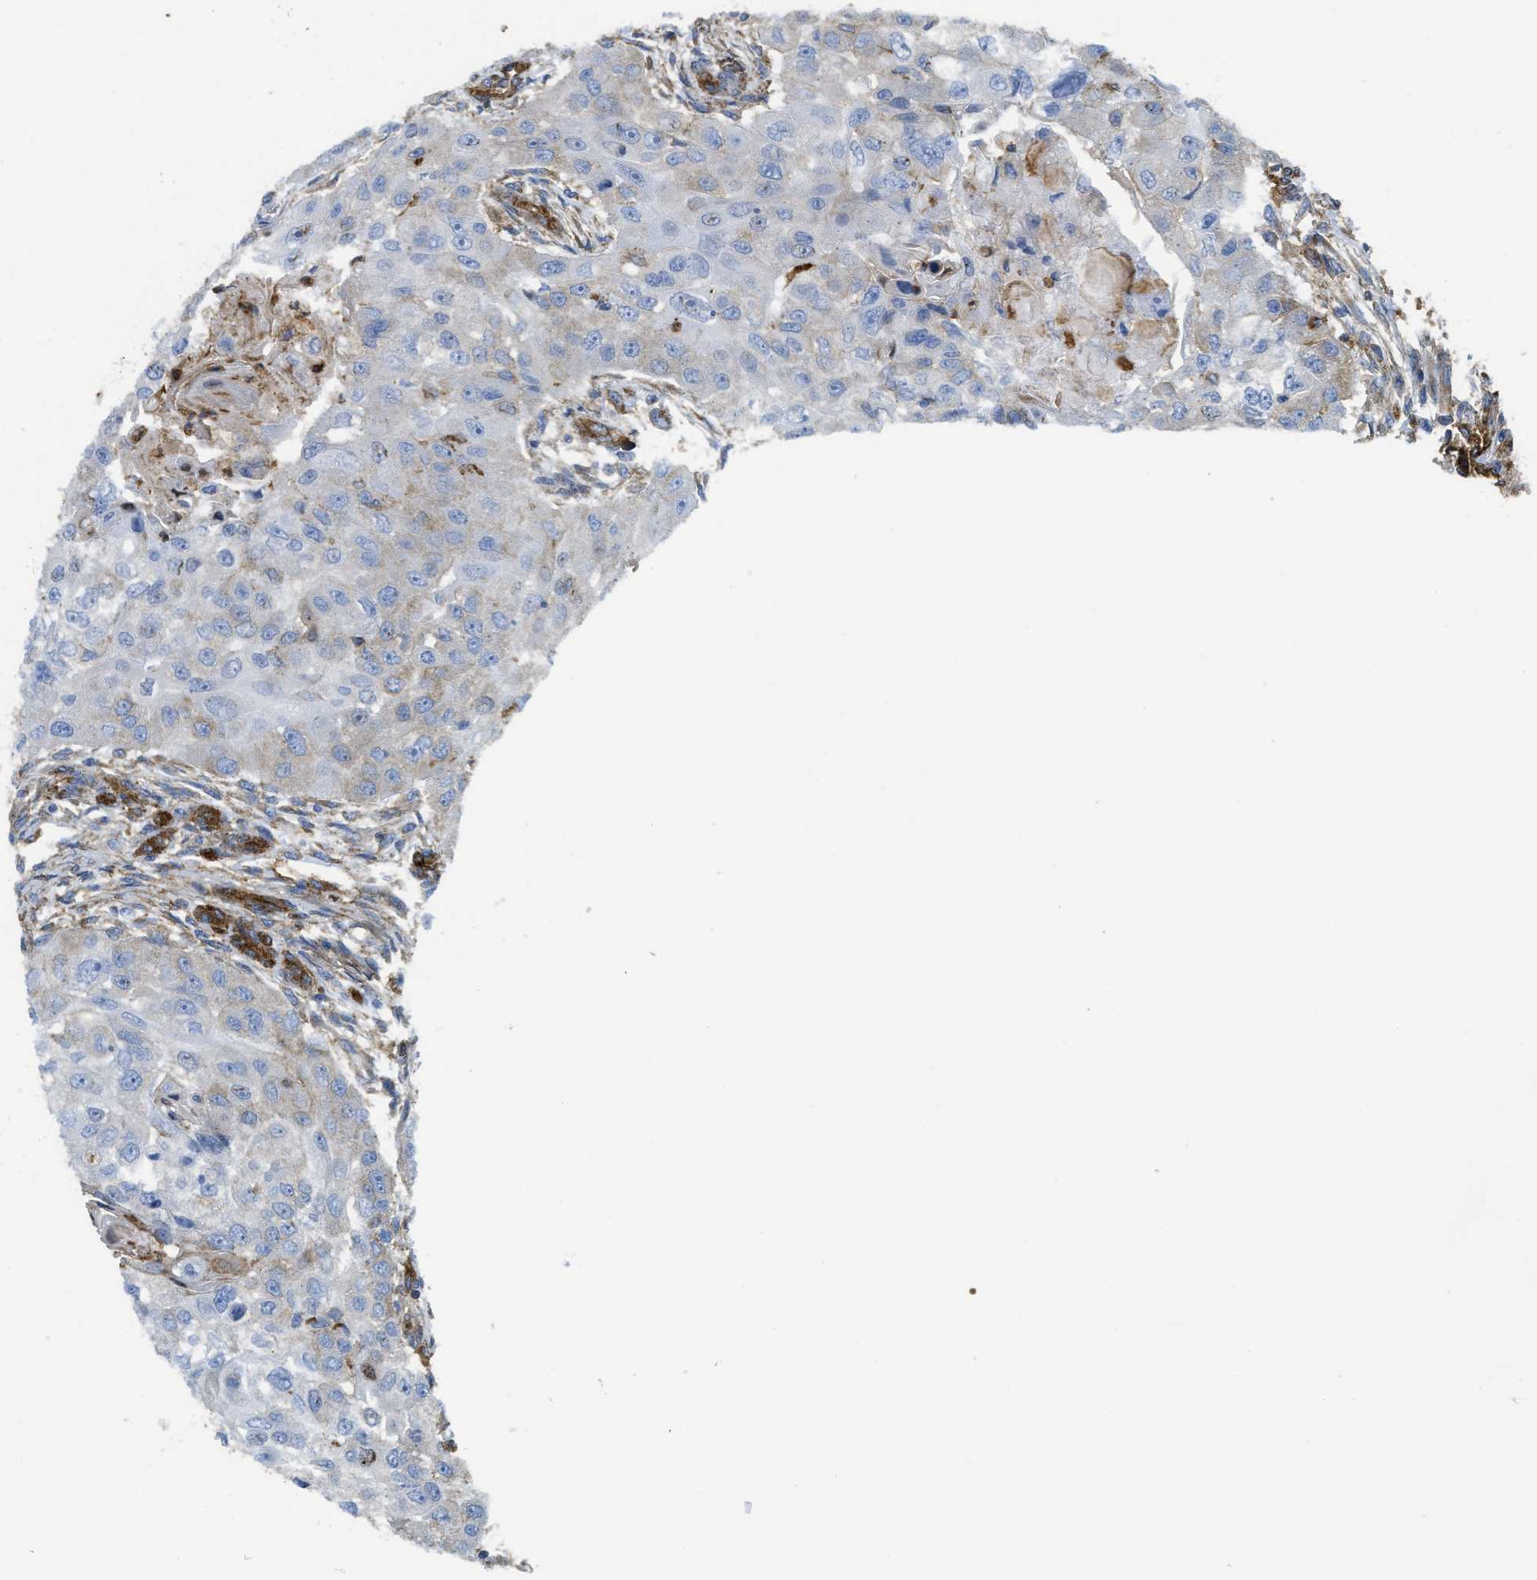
{"staining": {"intensity": "weak", "quantity": "25%-75%", "location": "cytoplasmic/membranous"}, "tissue": "head and neck cancer", "cell_type": "Tumor cells", "image_type": "cancer", "snomed": [{"axis": "morphology", "description": "Normal tissue, NOS"}, {"axis": "morphology", "description": "Squamous cell carcinoma, NOS"}, {"axis": "topography", "description": "Skeletal muscle"}, {"axis": "topography", "description": "Head-Neck"}], "caption": "Head and neck squamous cell carcinoma was stained to show a protein in brown. There is low levels of weak cytoplasmic/membranous positivity in about 25%-75% of tumor cells. (IHC, brightfield microscopy, high magnification).", "gene": "HIP1", "patient": {"sex": "male", "age": 51}}